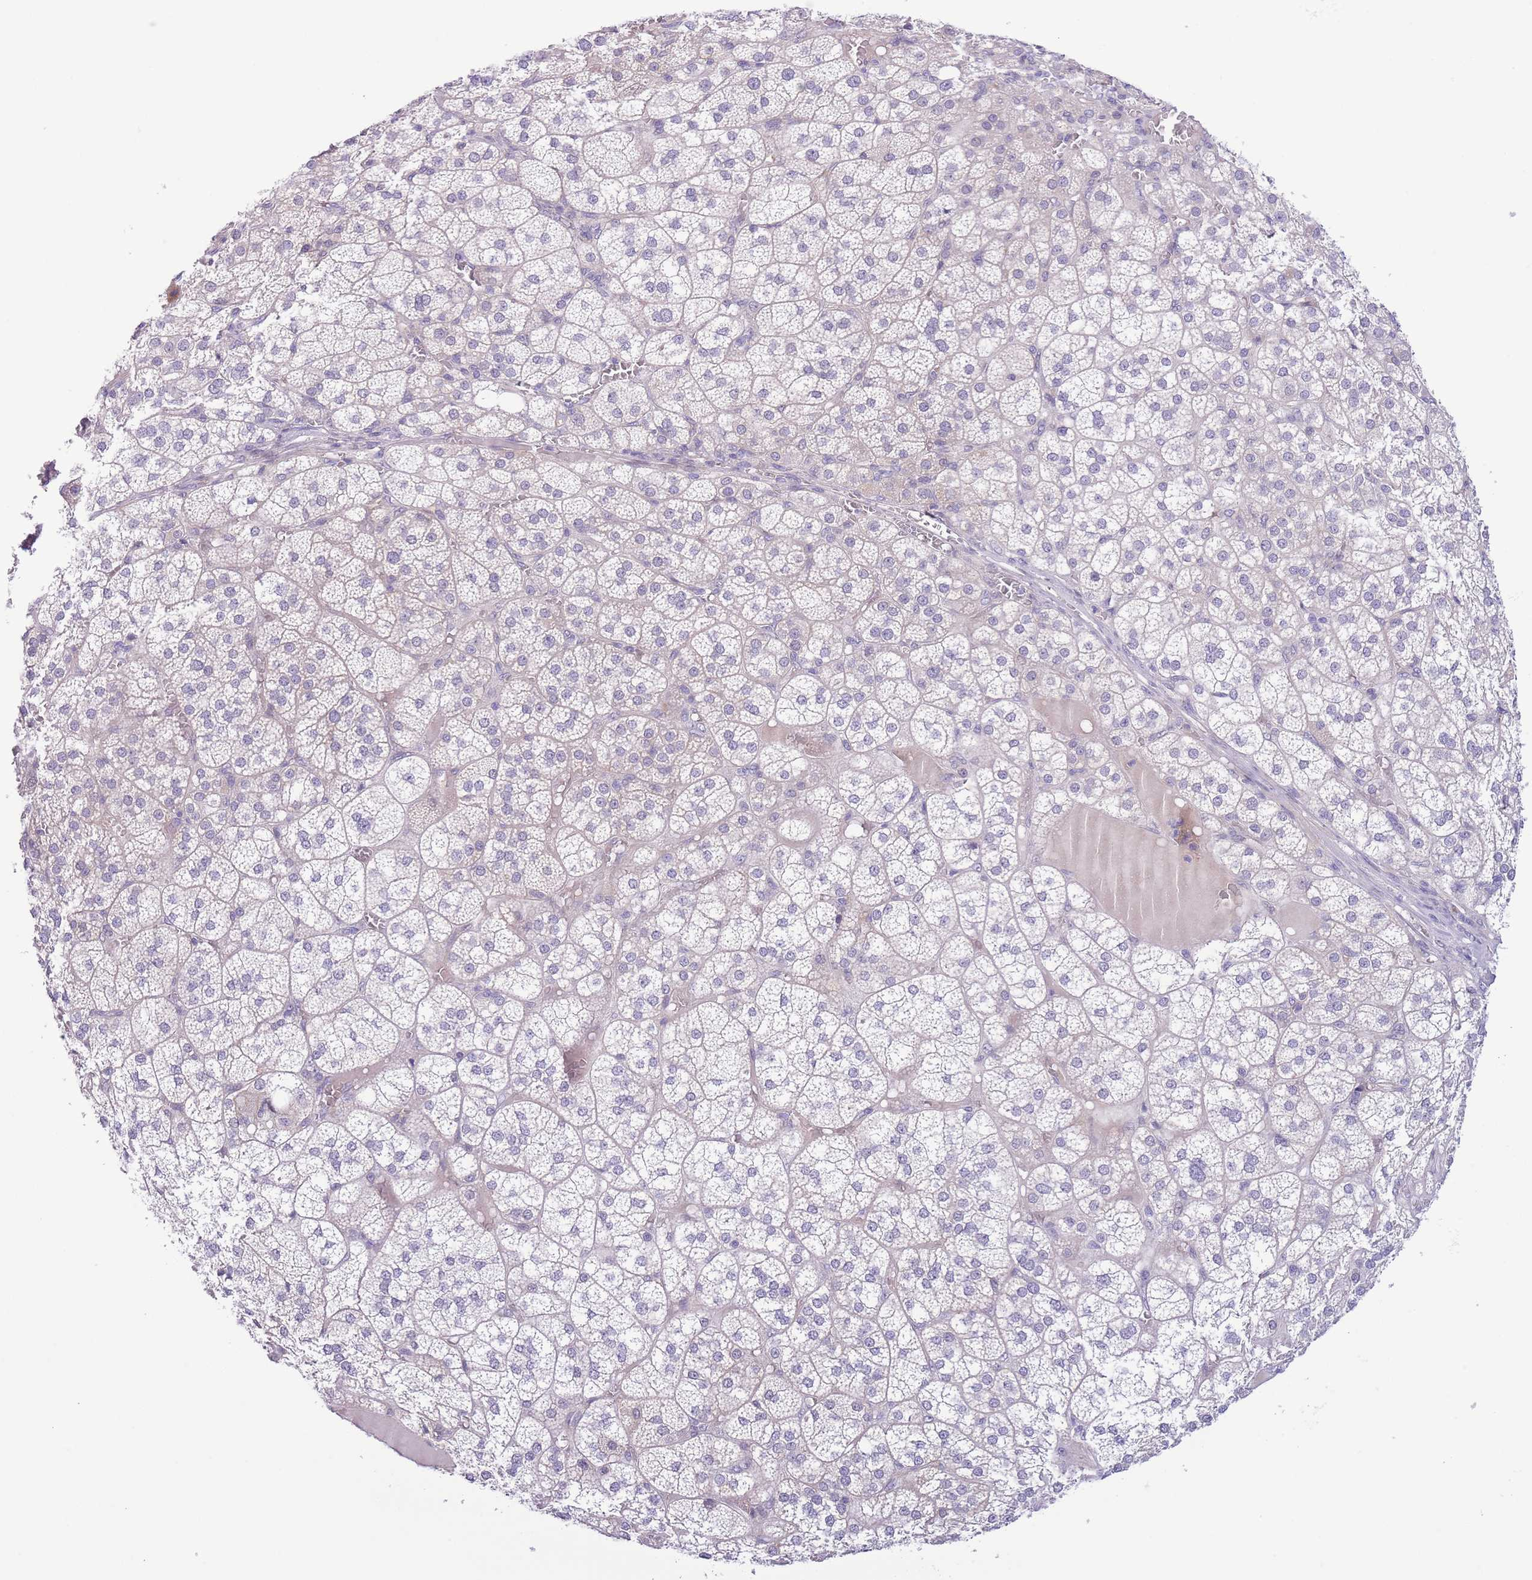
{"staining": {"intensity": "negative", "quantity": "none", "location": "none"}, "tissue": "adrenal gland", "cell_type": "Glandular cells", "image_type": "normal", "snomed": [{"axis": "morphology", "description": "Normal tissue, NOS"}, {"axis": "topography", "description": "Adrenal gland"}], "caption": "This is a photomicrograph of immunohistochemistry (IHC) staining of benign adrenal gland, which shows no expression in glandular cells. (DAB (3,3'-diaminobenzidine) immunohistochemistry, high magnification).", "gene": "C9orf152", "patient": {"sex": "female", "age": 60}}